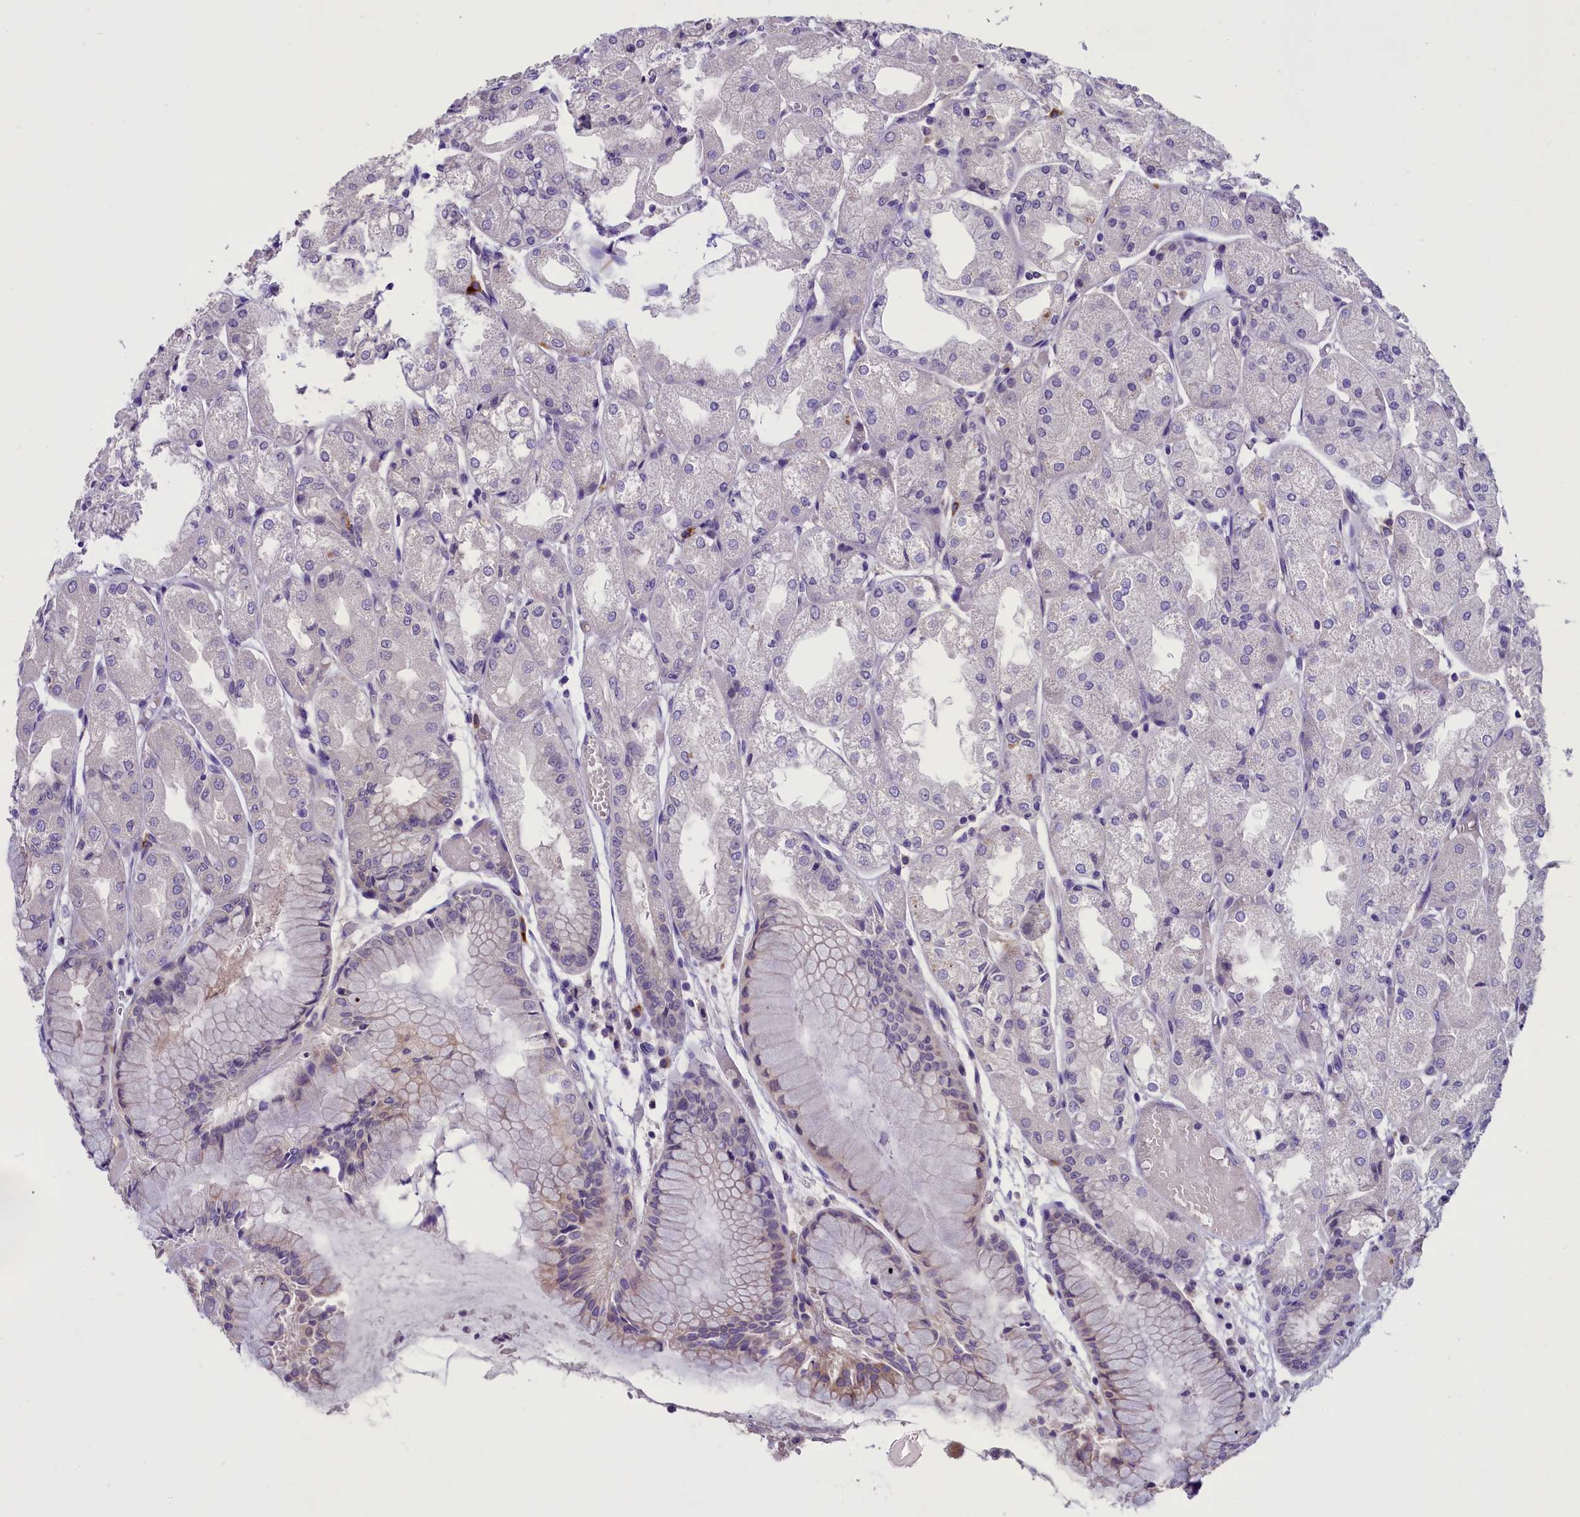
{"staining": {"intensity": "weak", "quantity": "<25%", "location": "cytoplasmic/membranous"}, "tissue": "stomach", "cell_type": "Glandular cells", "image_type": "normal", "snomed": [{"axis": "morphology", "description": "Normal tissue, NOS"}, {"axis": "topography", "description": "Stomach, upper"}], "caption": "High power microscopy micrograph of an immunohistochemistry micrograph of normal stomach, revealing no significant positivity in glandular cells.", "gene": "ENPP6", "patient": {"sex": "male", "age": 72}}